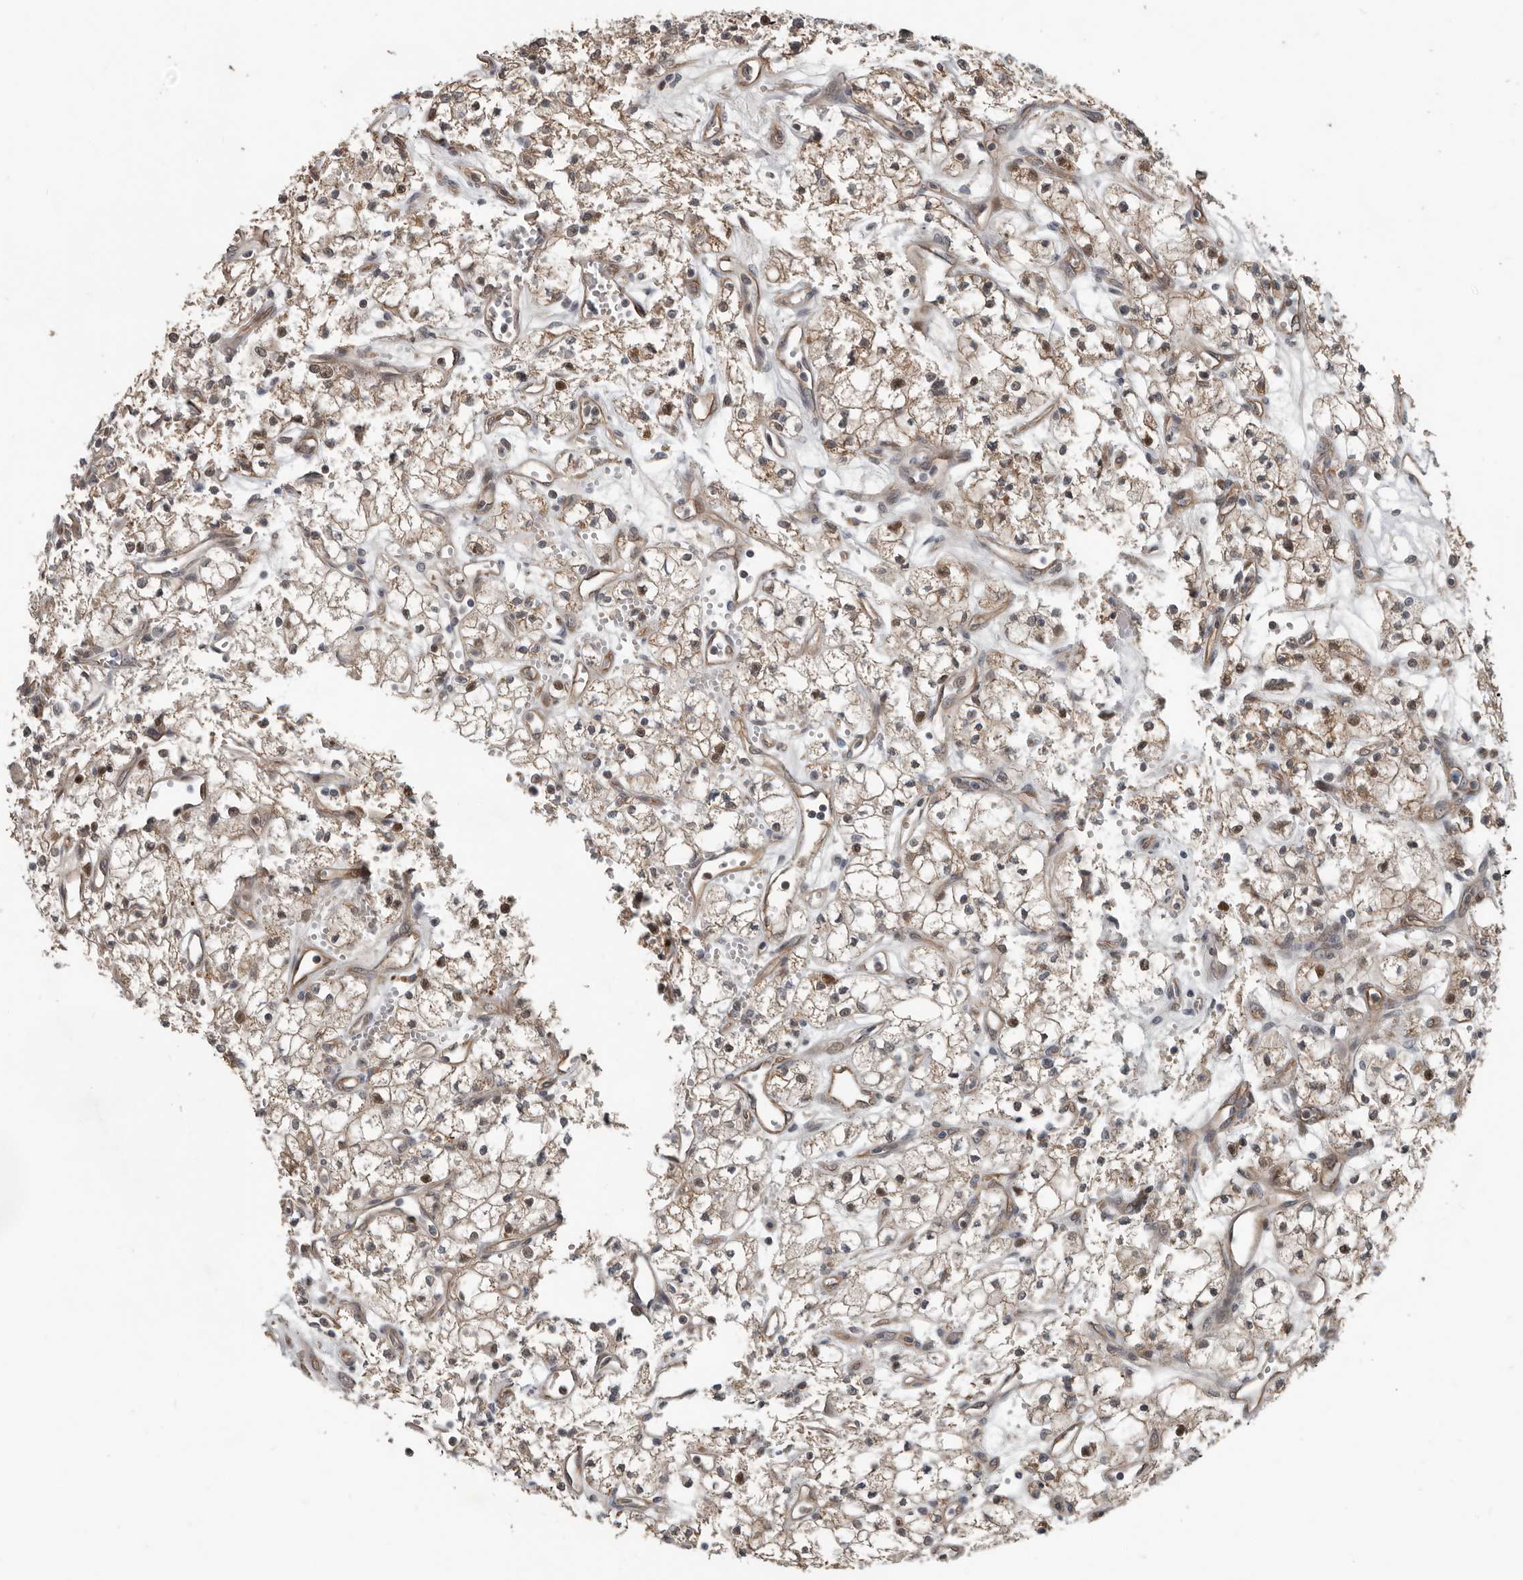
{"staining": {"intensity": "weak", "quantity": "25%-75%", "location": "cytoplasmic/membranous,nuclear"}, "tissue": "renal cancer", "cell_type": "Tumor cells", "image_type": "cancer", "snomed": [{"axis": "morphology", "description": "Adenocarcinoma, NOS"}, {"axis": "topography", "description": "Kidney"}], "caption": "Immunohistochemistry (DAB (3,3'-diaminobenzidine)) staining of adenocarcinoma (renal) demonstrates weak cytoplasmic/membranous and nuclear protein staining in approximately 25%-75% of tumor cells. (DAB (3,3'-diaminobenzidine) IHC, brown staining for protein, blue staining for nuclei).", "gene": "YOD1", "patient": {"sex": "male", "age": 59}}